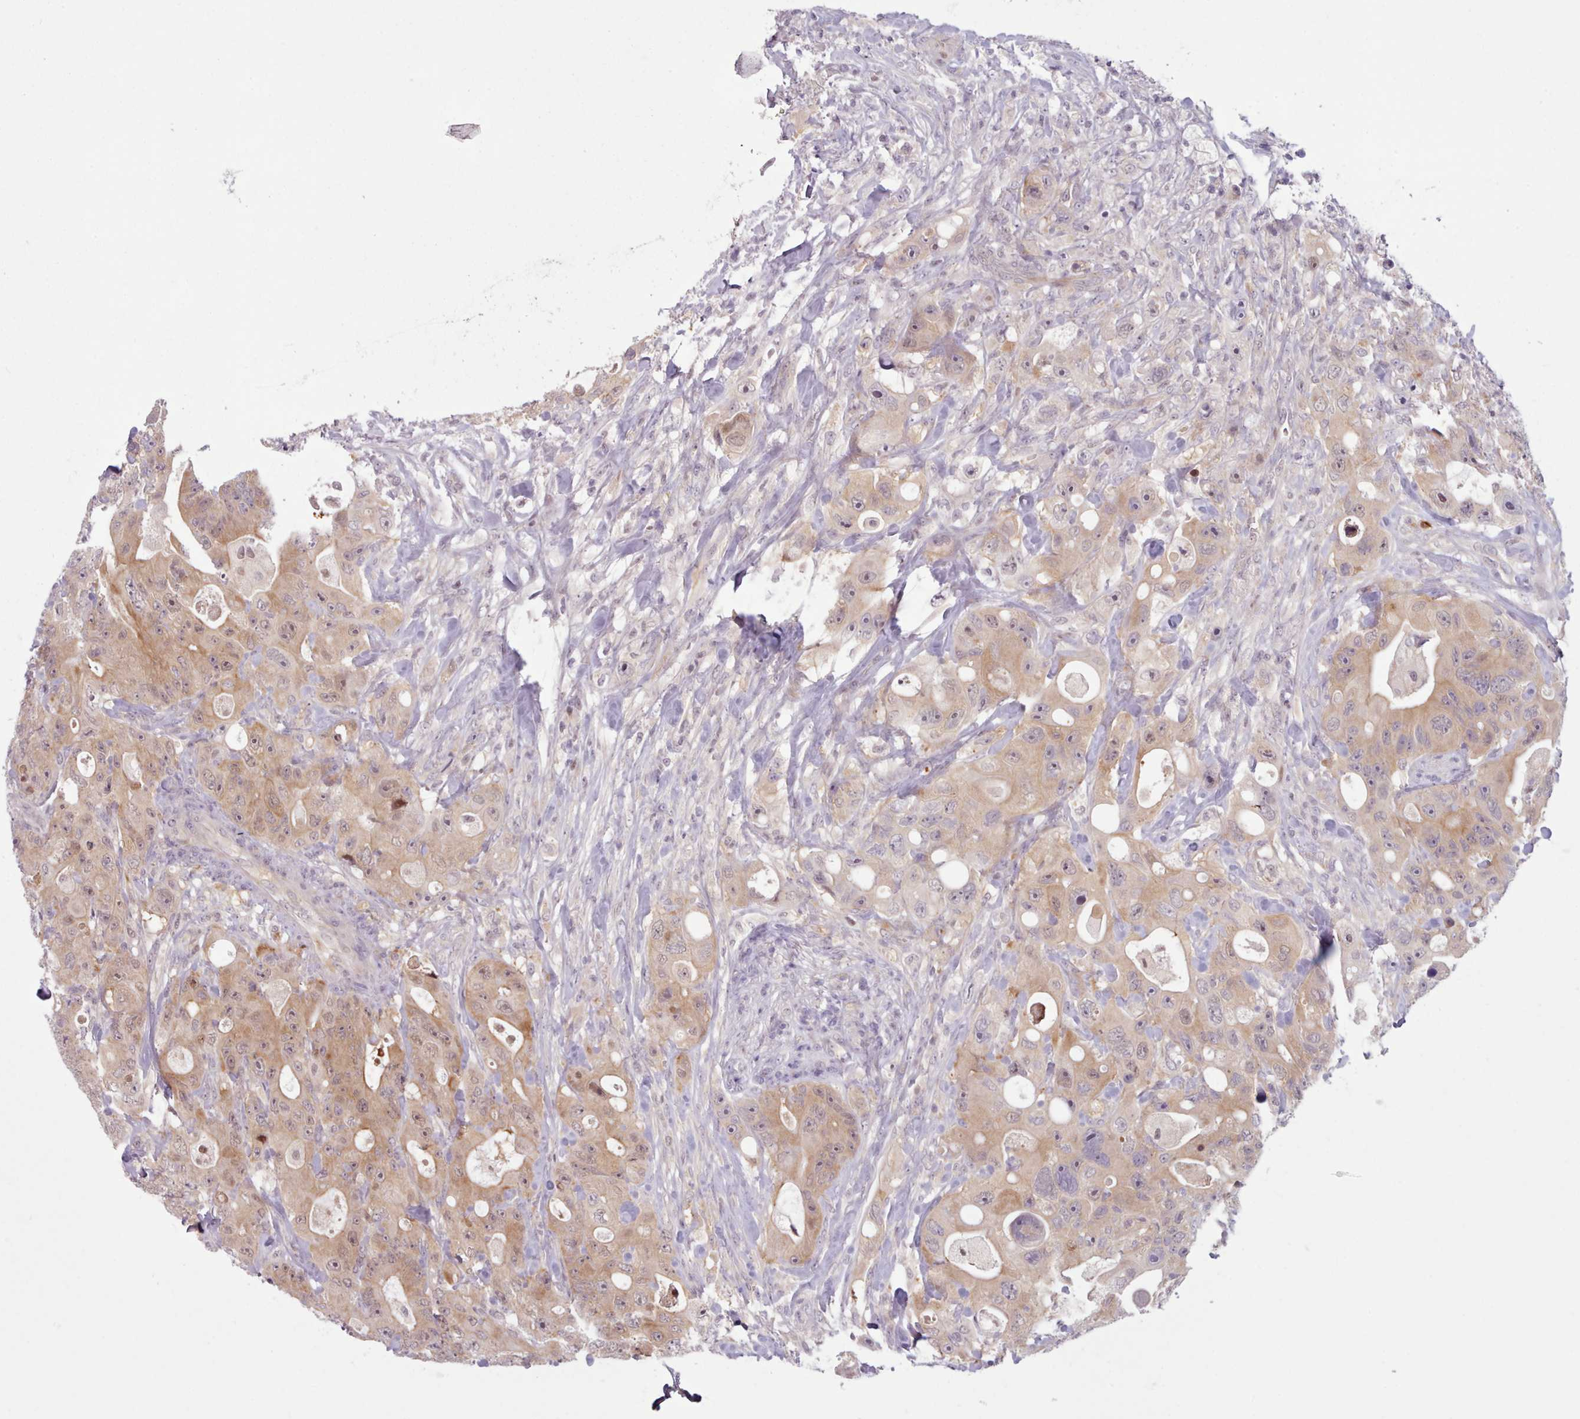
{"staining": {"intensity": "weak", "quantity": ">75%", "location": "cytoplasmic/membranous,nuclear"}, "tissue": "colorectal cancer", "cell_type": "Tumor cells", "image_type": "cancer", "snomed": [{"axis": "morphology", "description": "Adenocarcinoma, NOS"}, {"axis": "topography", "description": "Colon"}], "caption": "Human colorectal cancer stained with a brown dye reveals weak cytoplasmic/membranous and nuclear positive positivity in approximately >75% of tumor cells.", "gene": "KBTBD7", "patient": {"sex": "female", "age": 46}}